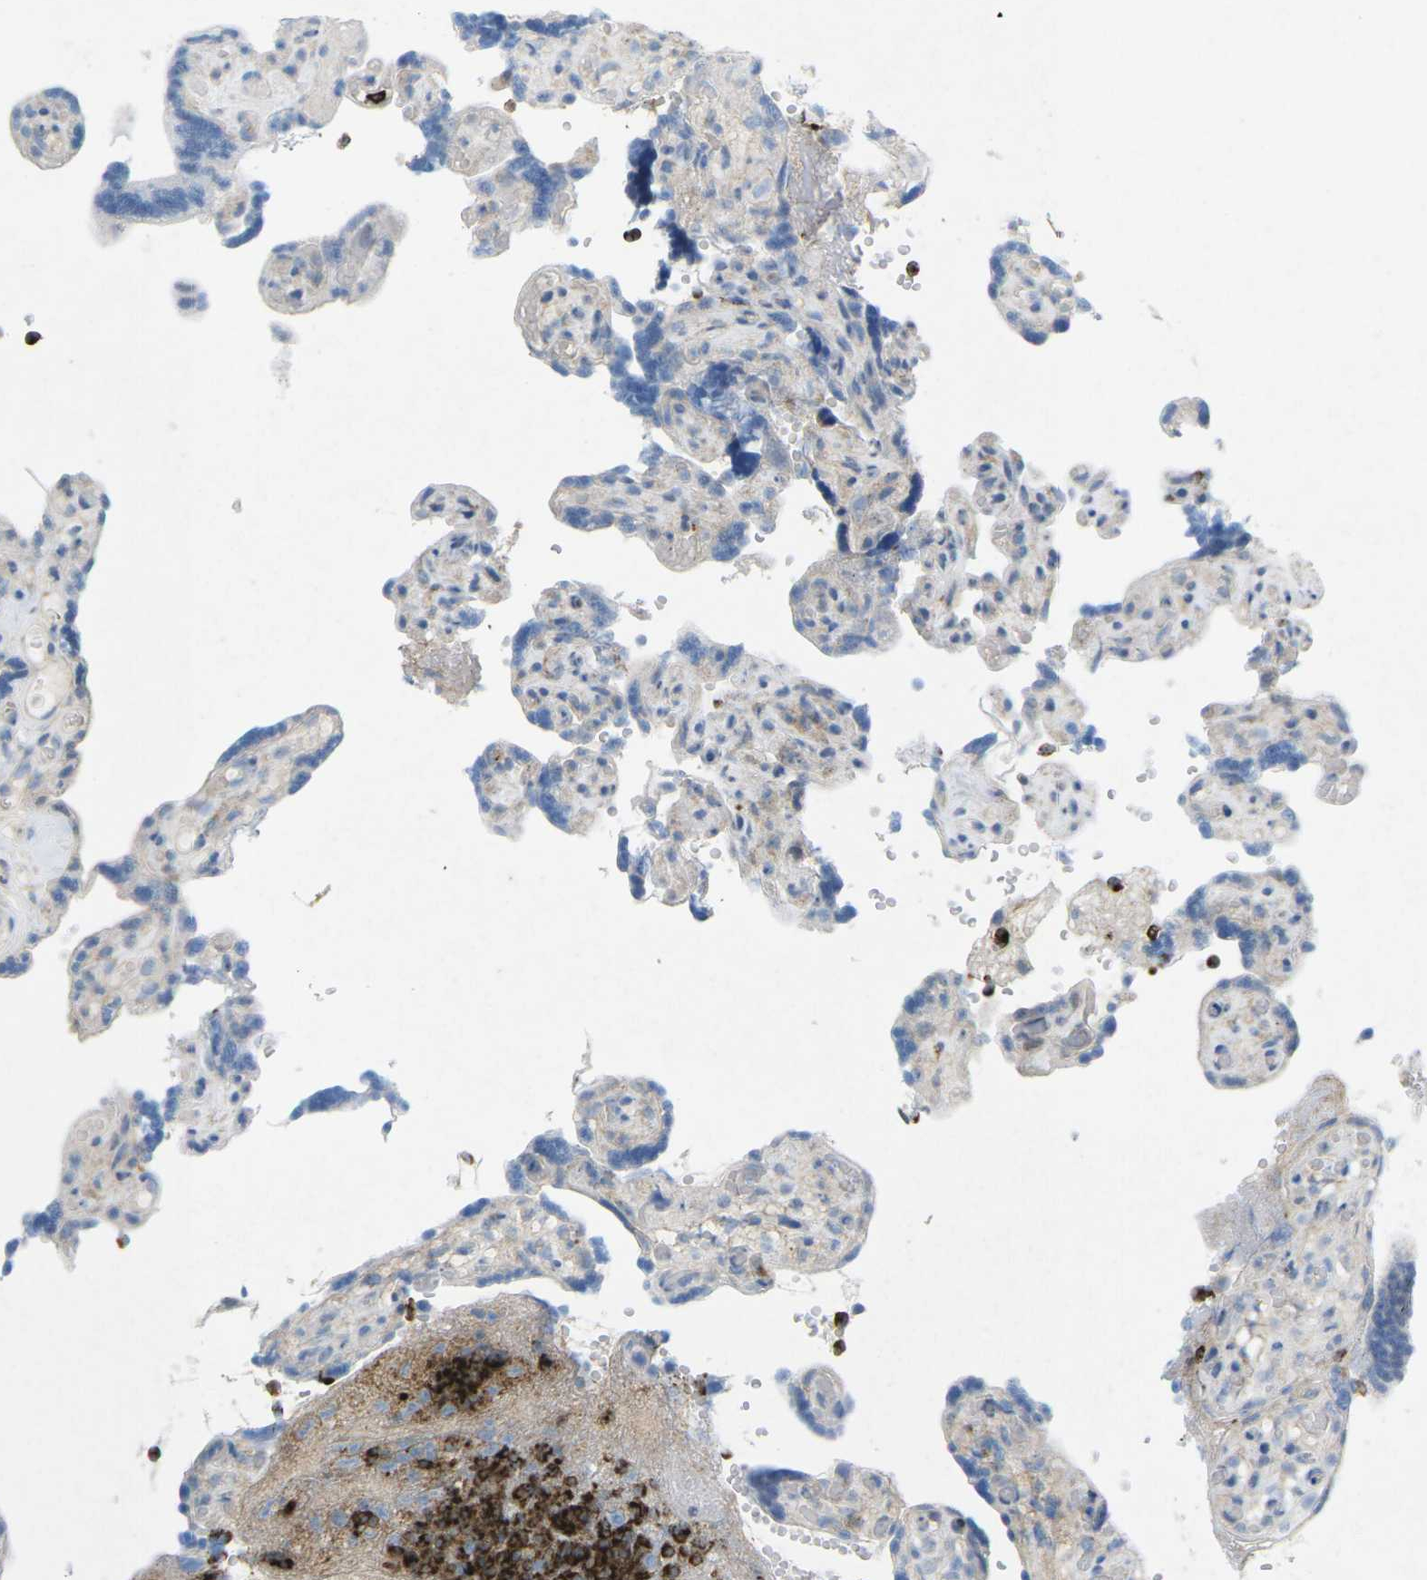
{"staining": {"intensity": "weak", "quantity": "<25%", "location": "cytoplasmic/membranous"}, "tissue": "placenta", "cell_type": "Decidual cells", "image_type": "normal", "snomed": [{"axis": "morphology", "description": "Normal tissue, NOS"}, {"axis": "topography", "description": "Placenta"}], "caption": "Placenta was stained to show a protein in brown. There is no significant staining in decidual cells. (DAB (3,3'-diaminobenzidine) immunohistochemistry, high magnification).", "gene": "STK11", "patient": {"sex": "female", "age": 30}}